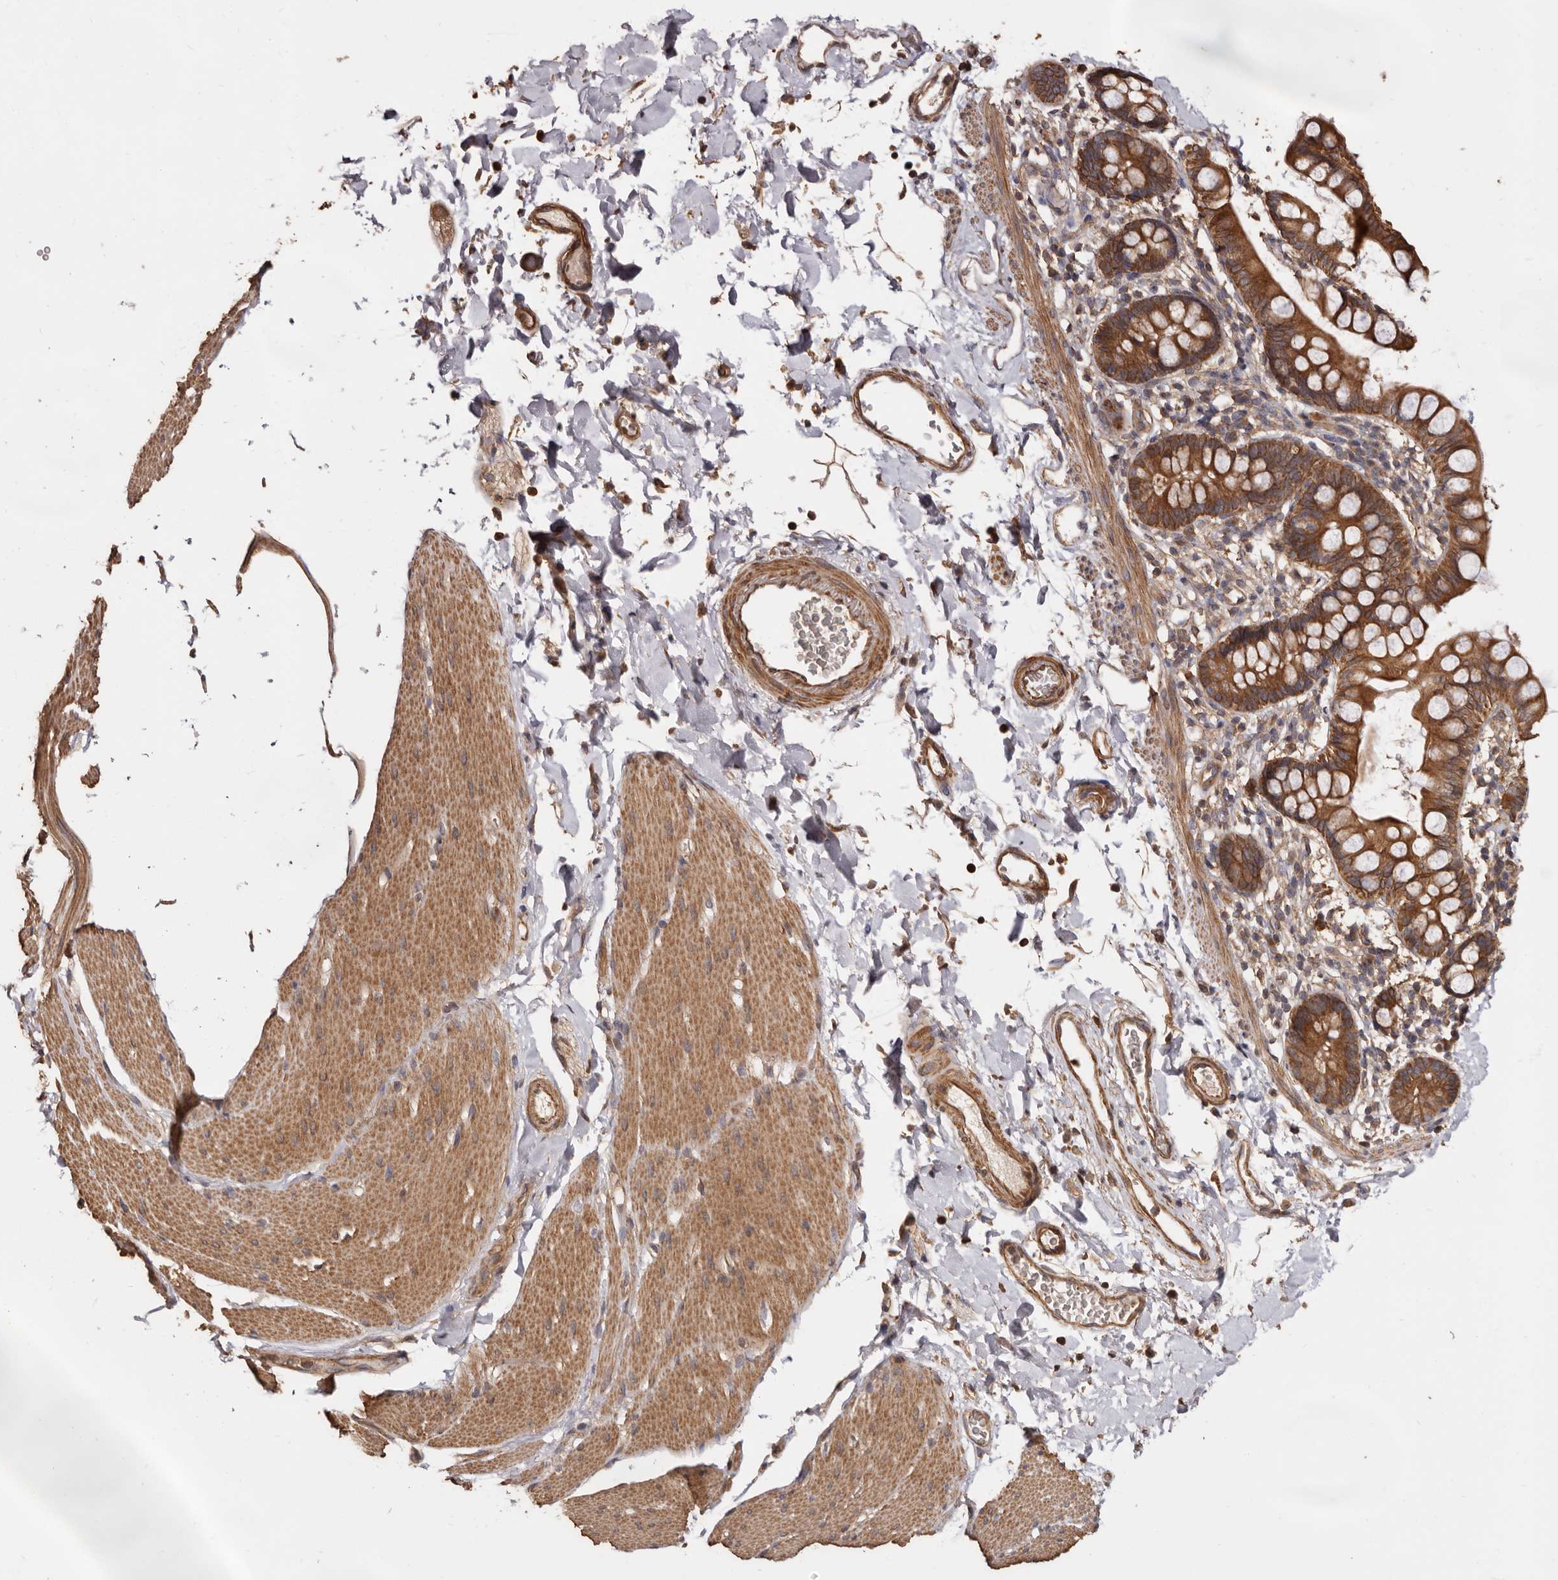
{"staining": {"intensity": "moderate", "quantity": ">75%", "location": "cytoplasmic/membranous"}, "tissue": "smooth muscle", "cell_type": "Smooth muscle cells", "image_type": "normal", "snomed": [{"axis": "morphology", "description": "Normal tissue, NOS"}, {"axis": "topography", "description": "Smooth muscle"}, {"axis": "topography", "description": "Small intestine"}], "caption": "Immunohistochemical staining of unremarkable human smooth muscle displays medium levels of moderate cytoplasmic/membranous expression in about >75% of smooth muscle cells. Using DAB (3,3'-diaminobenzidine) (brown) and hematoxylin (blue) stains, captured at high magnification using brightfield microscopy.", "gene": "COQ8B", "patient": {"sex": "female", "age": 84}}